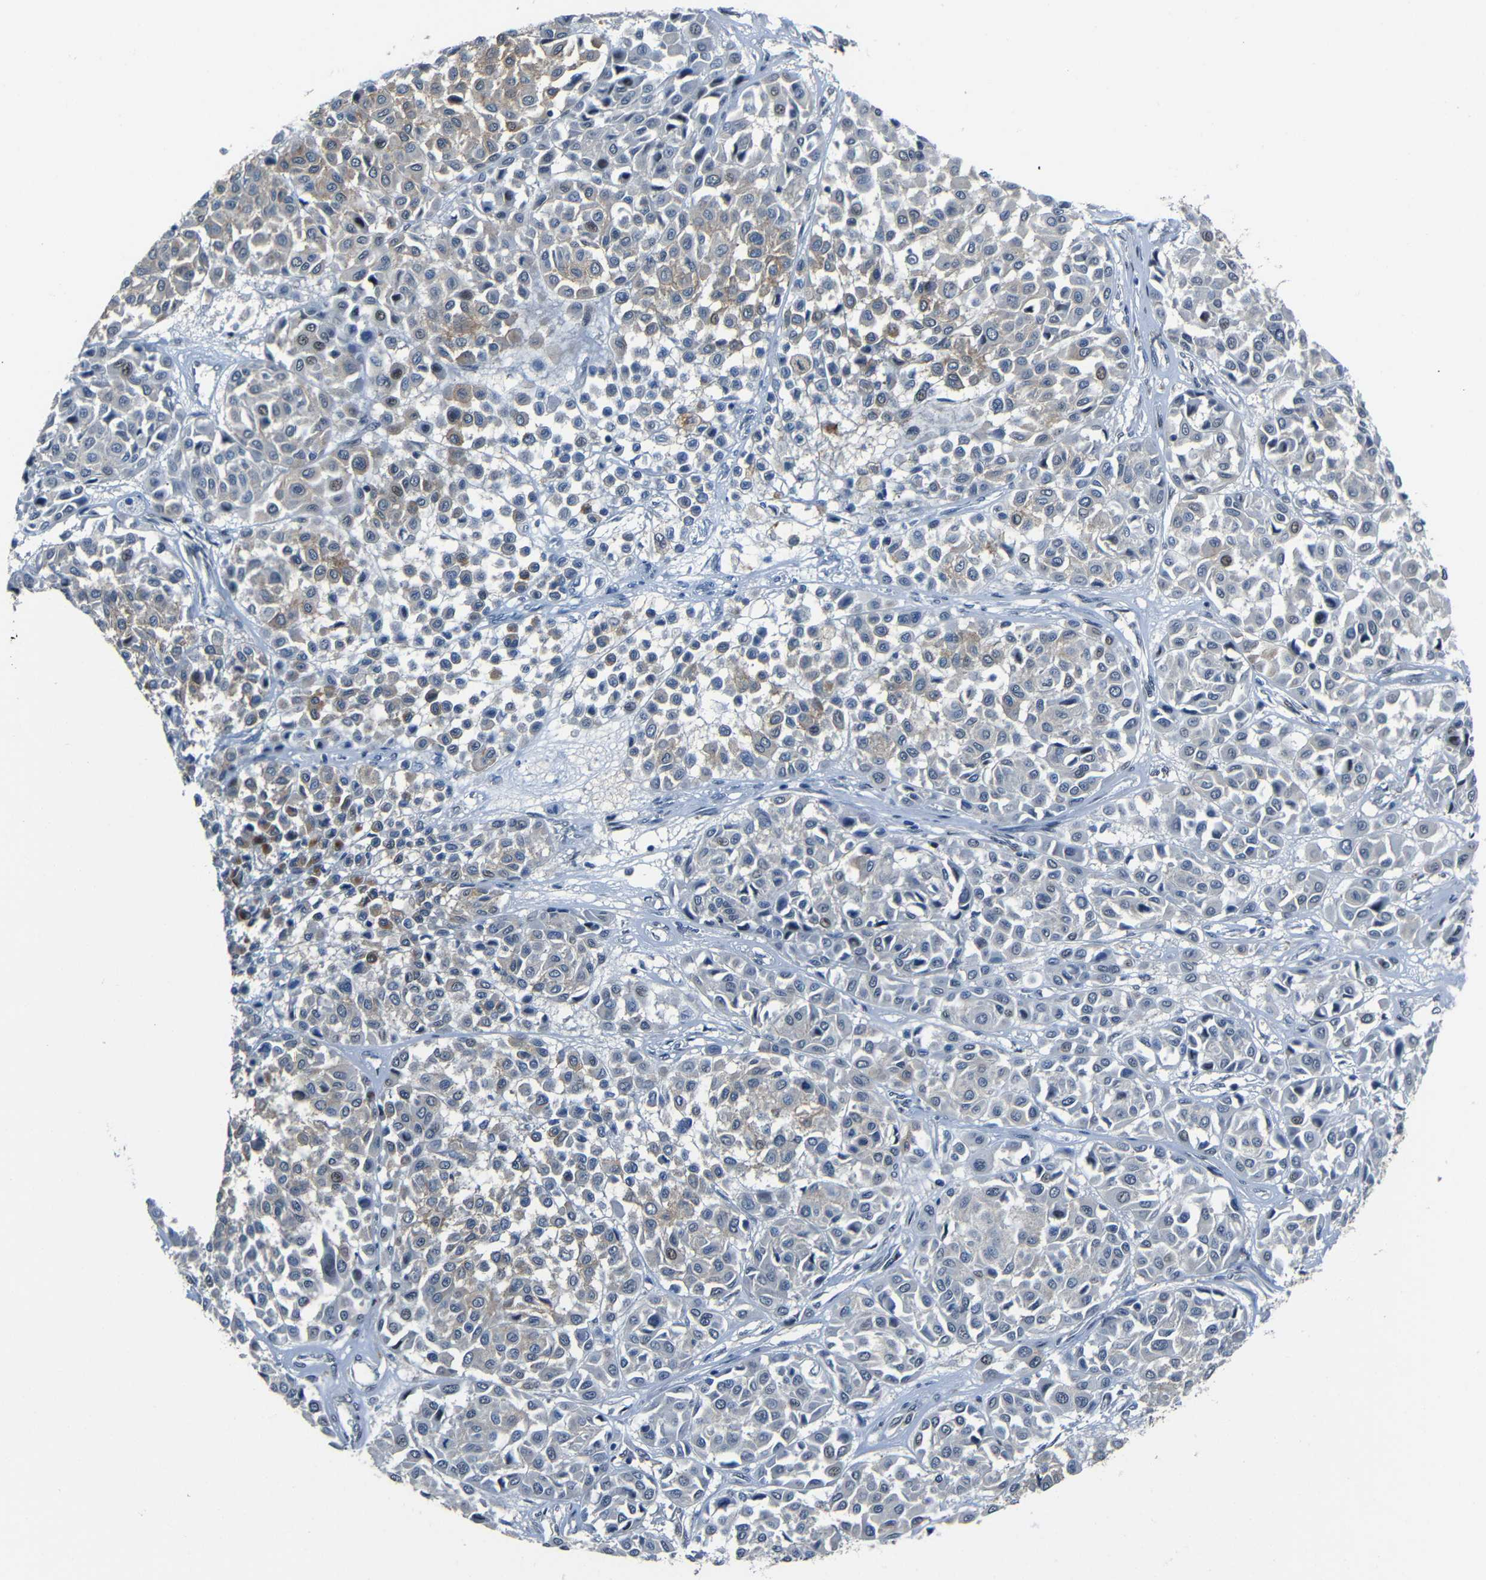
{"staining": {"intensity": "negative", "quantity": "none", "location": "none"}, "tissue": "melanoma", "cell_type": "Tumor cells", "image_type": "cancer", "snomed": [{"axis": "morphology", "description": "Malignant melanoma, Metastatic site"}, {"axis": "topography", "description": "Soft tissue"}], "caption": "This is a image of immunohistochemistry staining of melanoma, which shows no expression in tumor cells. (DAB immunohistochemistry (IHC) with hematoxylin counter stain).", "gene": "DNAJC5", "patient": {"sex": "male", "age": 41}}